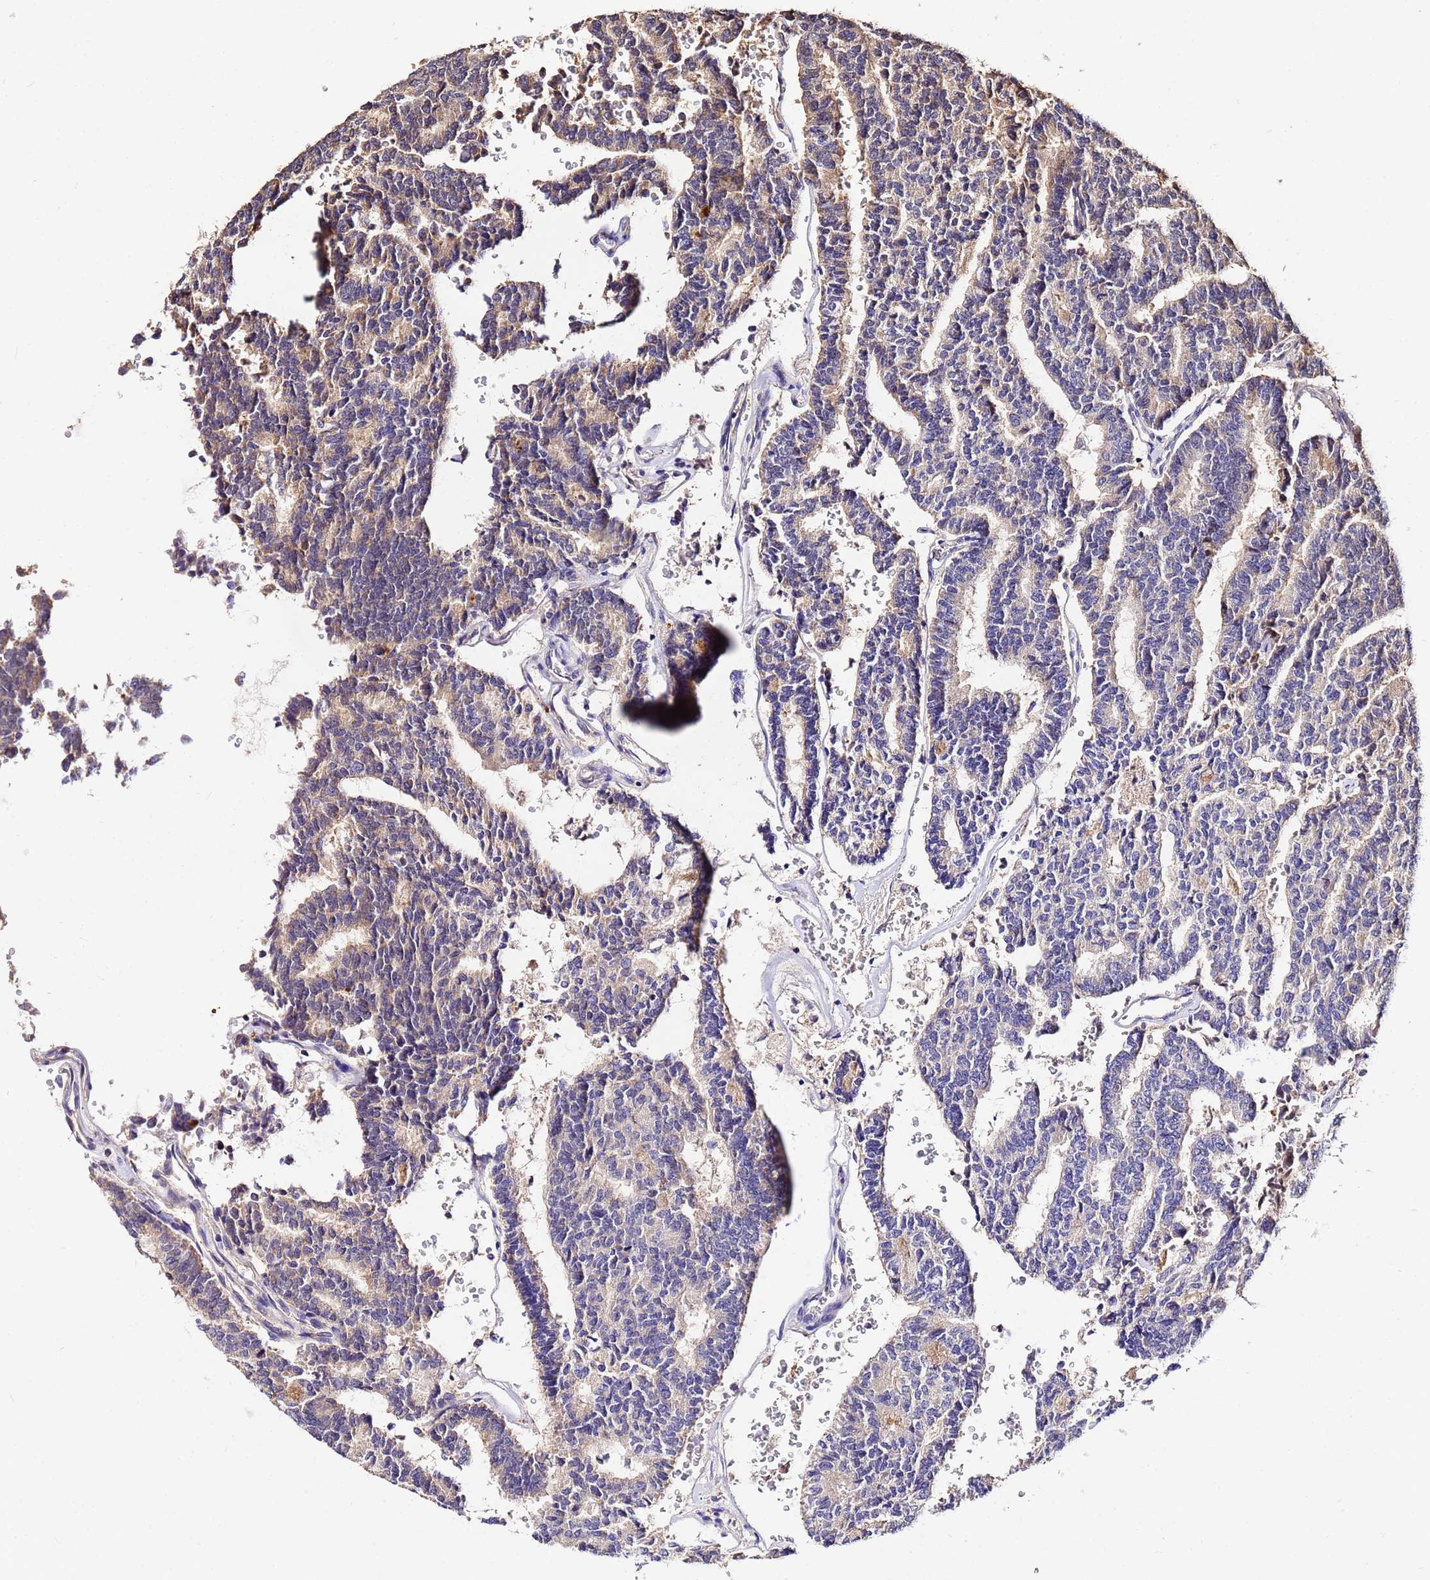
{"staining": {"intensity": "weak", "quantity": "<25%", "location": "cytoplasmic/membranous"}, "tissue": "thyroid cancer", "cell_type": "Tumor cells", "image_type": "cancer", "snomed": [{"axis": "morphology", "description": "Papillary adenocarcinoma, NOS"}, {"axis": "topography", "description": "Thyroid gland"}], "caption": "Thyroid papillary adenocarcinoma was stained to show a protein in brown. There is no significant expression in tumor cells.", "gene": "MTERF1", "patient": {"sex": "female", "age": 35}}